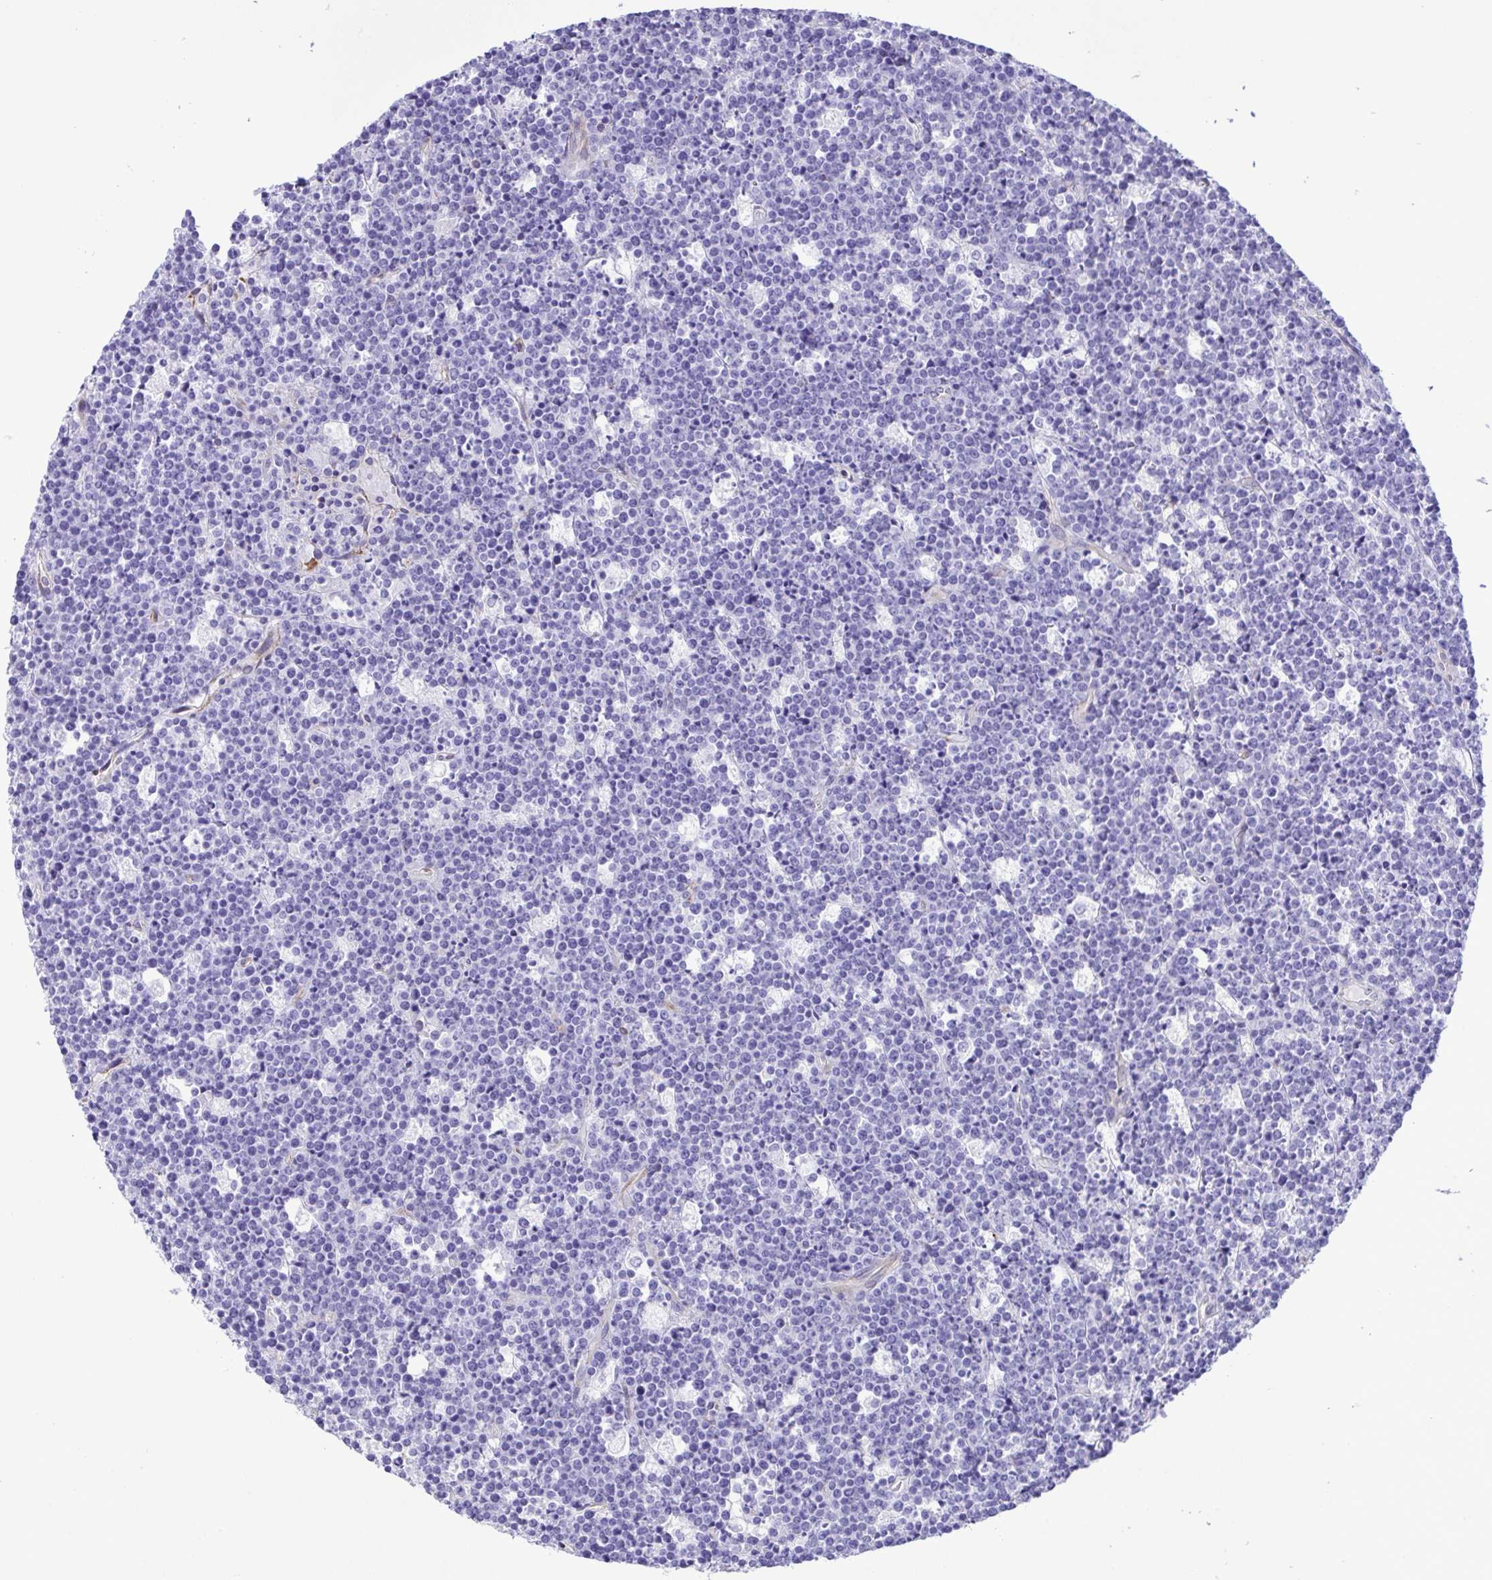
{"staining": {"intensity": "negative", "quantity": "none", "location": "none"}, "tissue": "lymphoma", "cell_type": "Tumor cells", "image_type": "cancer", "snomed": [{"axis": "morphology", "description": "Malignant lymphoma, non-Hodgkin's type, High grade"}, {"axis": "topography", "description": "Ovary"}], "caption": "There is no significant positivity in tumor cells of lymphoma. (DAB immunohistochemistry (IHC) with hematoxylin counter stain).", "gene": "FLT1", "patient": {"sex": "female", "age": 56}}